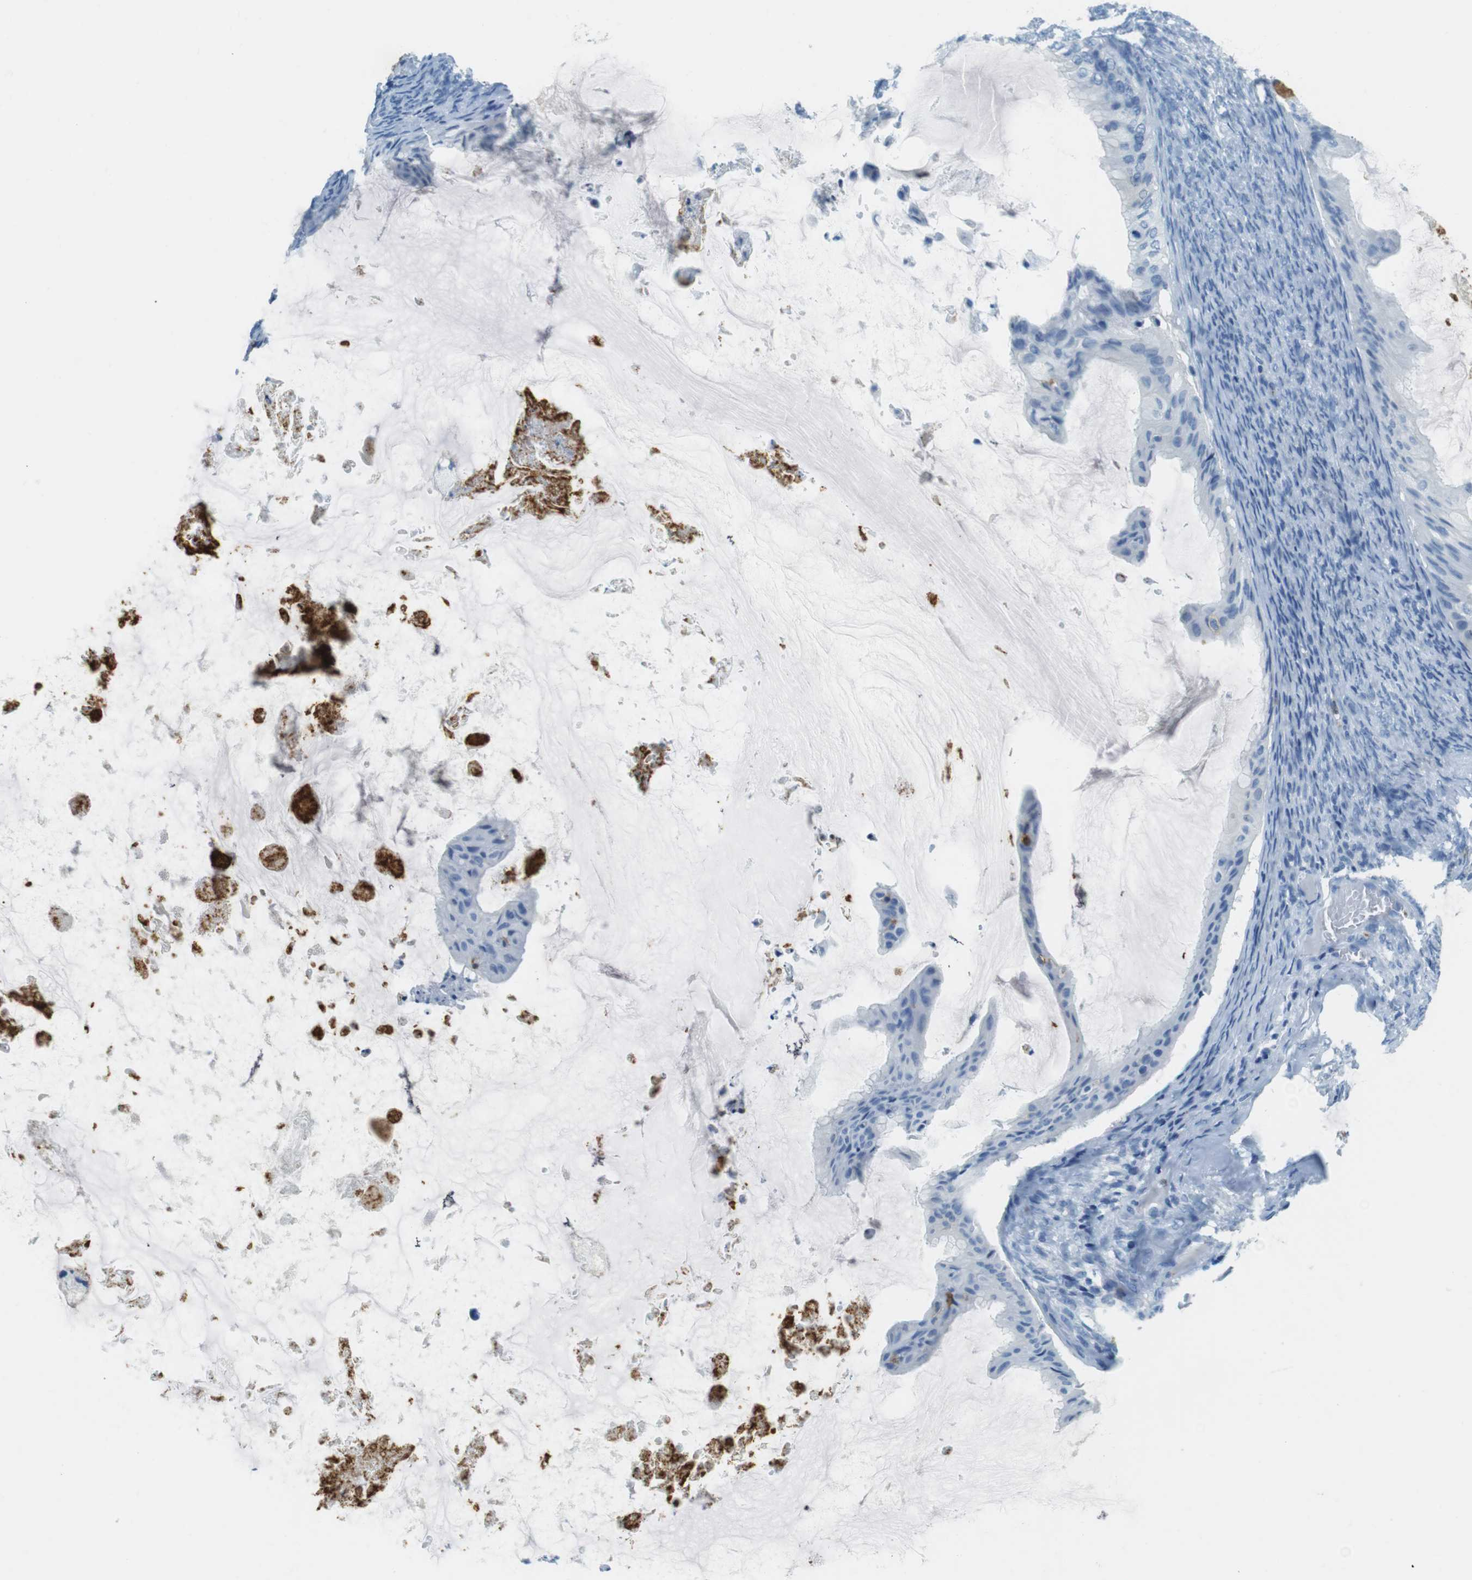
{"staining": {"intensity": "negative", "quantity": "none", "location": "none"}, "tissue": "ovarian cancer", "cell_type": "Tumor cells", "image_type": "cancer", "snomed": [{"axis": "morphology", "description": "Cystadenocarcinoma, mucinous, NOS"}, {"axis": "topography", "description": "Ovary"}], "caption": "Ovarian mucinous cystadenocarcinoma stained for a protein using IHC exhibits no staining tumor cells.", "gene": "LAT", "patient": {"sex": "female", "age": 61}}